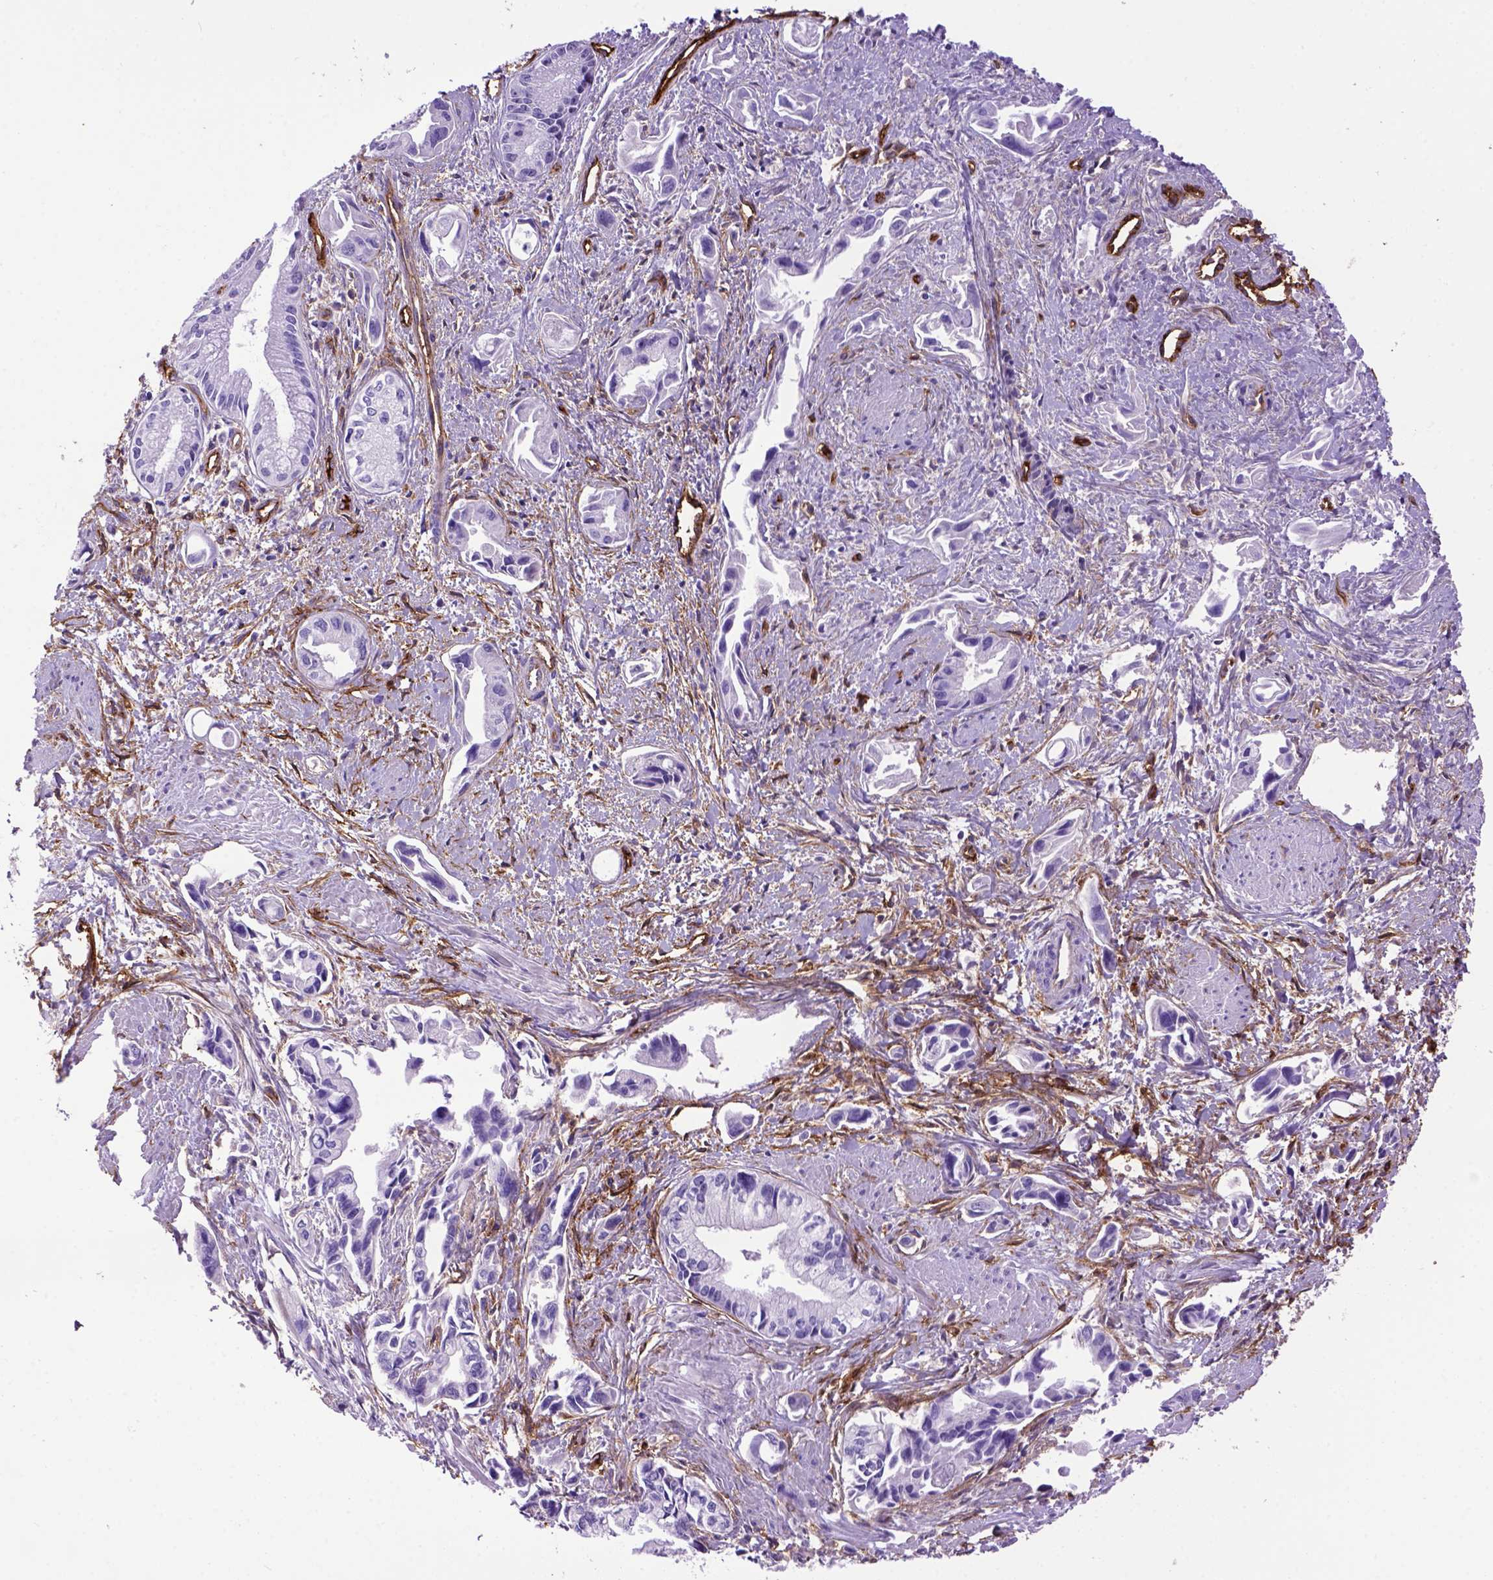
{"staining": {"intensity": "negative", "quantity": "none", "location": "none"}, "tissue": "pancreatic cancer", "cell_type": "Tumor cells", "image_type": "cancer", "snomed": [{"axis": "morphology", "description": "Adenocarcinoma, NOS"}, {"axis": "topography", "description": "Pancreas"}], "caption": "Immunohistochemistry histopathology image of human pancreatic adenocarcinoma stained for a protein (brown), which shows no staining in tumor cells.", "gene": "ENG", "patient": {"sex": "female", "age": 61}}